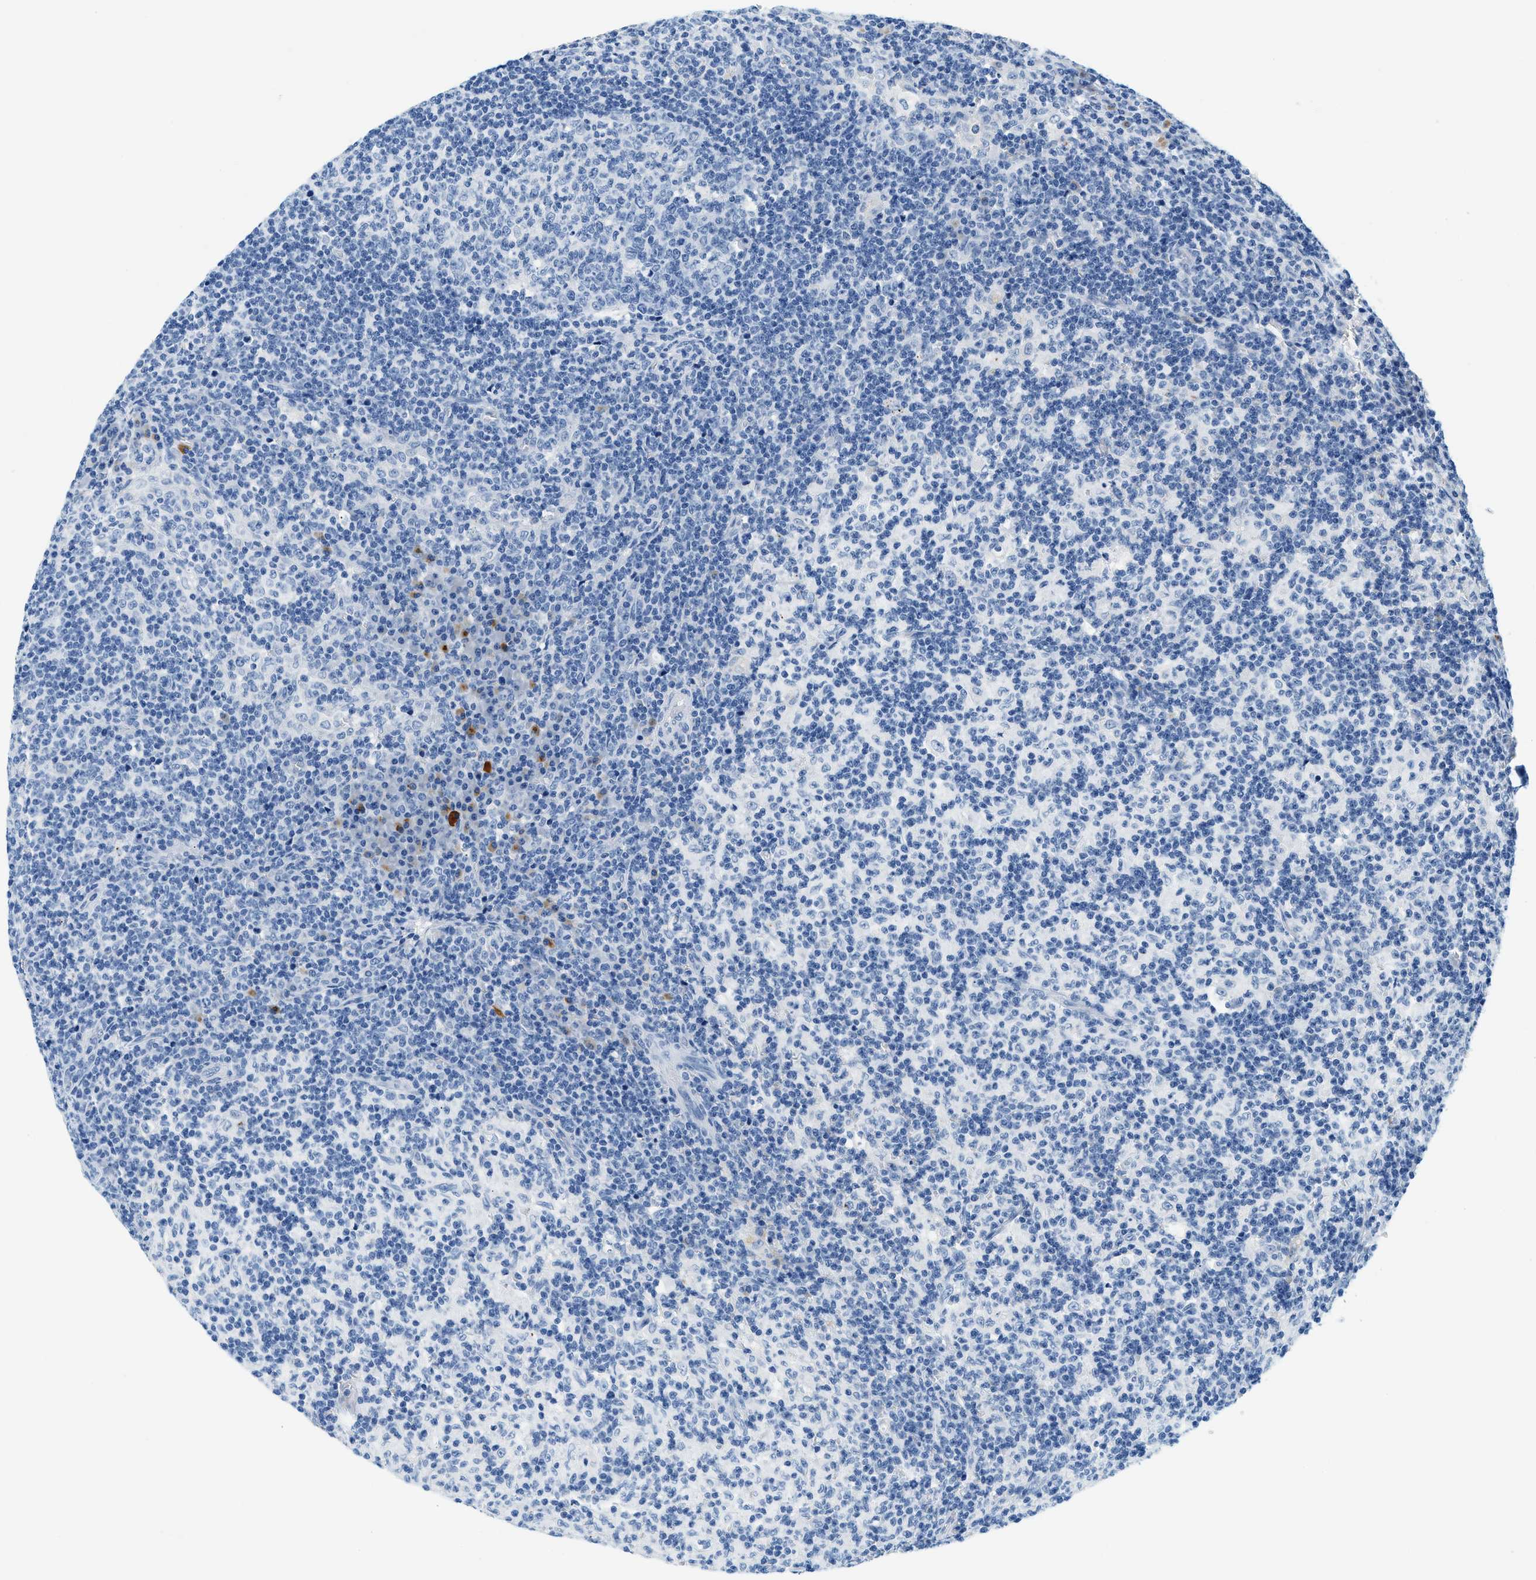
{"staining": {"intensity": "negative", "quantity": "none", "location": "none"}, "tissue": "lymph node", "cell_type": "Germinal center cells", "image_type": "normal", "snomed": [{"axis": "morphology", "description": "Normal tissue, NOS"}, {"axis": "morphology", "description": "Inflammation, NOS"}, {"axis": "topography", "description": "Lymph node"}], "caption": "Lymph node was stained to show a protein in brown. There is no significant expression in germinal center cells. (Brightfield microscopy of DAB immunohistochemistry at high magnification).", "gene": "STXBP2", "patient": {"sex": "male", "age": 55}}